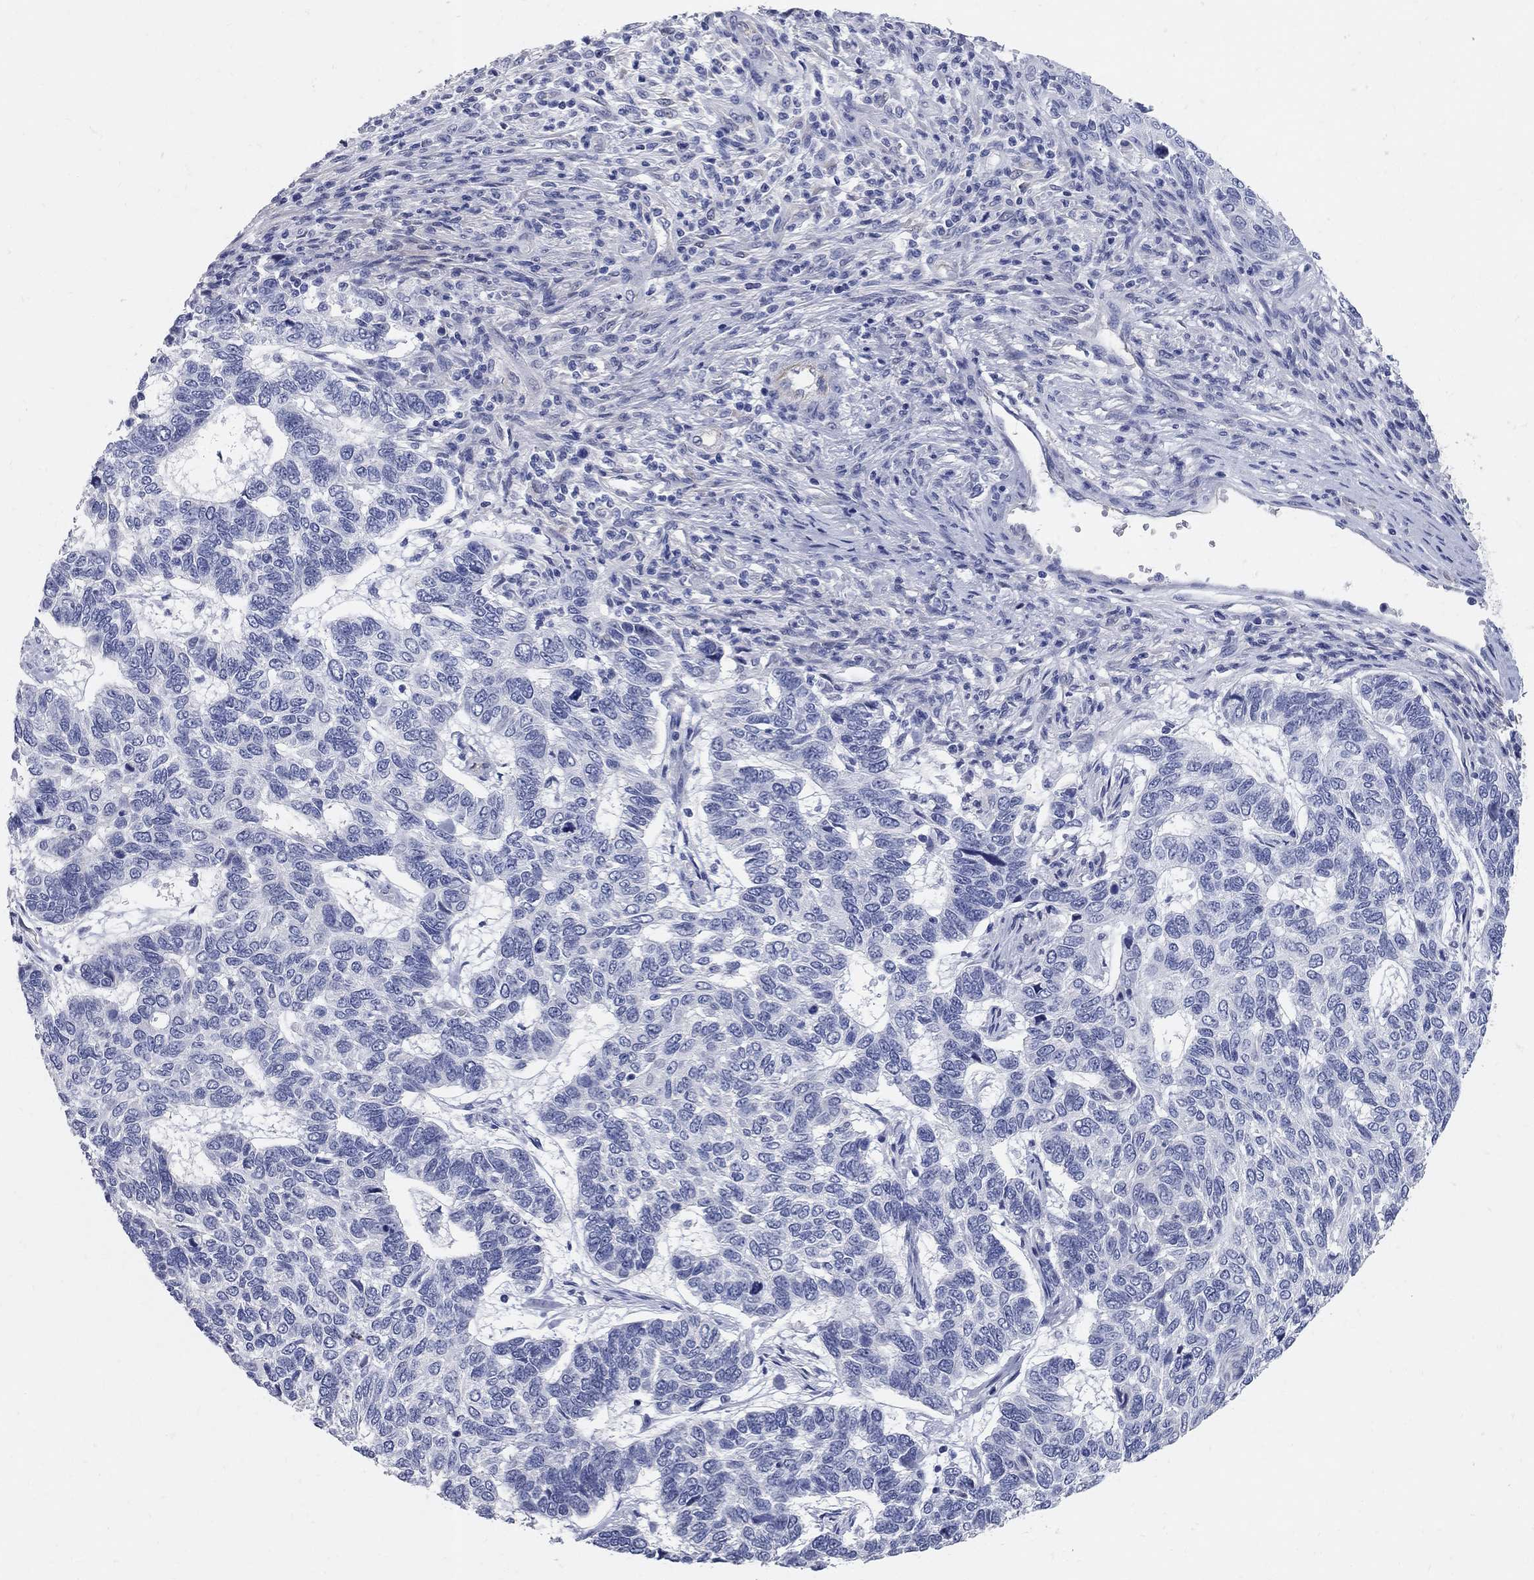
{"staining": {"intensity": "negative", "quantity": "none", "location": "none"}, "tissue": "skin cancer", "cell_type": "Tumor cells", "image_type": "cancer", "snomed": [{"axis": "morphology", "description": "Basal cell carcinoma"}, {"axis": "topography", "description": "Skin"}], "caption": "Immunohistochemistry (IHC) image of neoplastic tissue: human skin basal cell carcinoma stained with DAB (3,3'-diaminobenzidine) demonstrates no significant protein positivity in tumor cells.", "gene": "AOX1", "patient": {"sex": "female", "age": 65}}